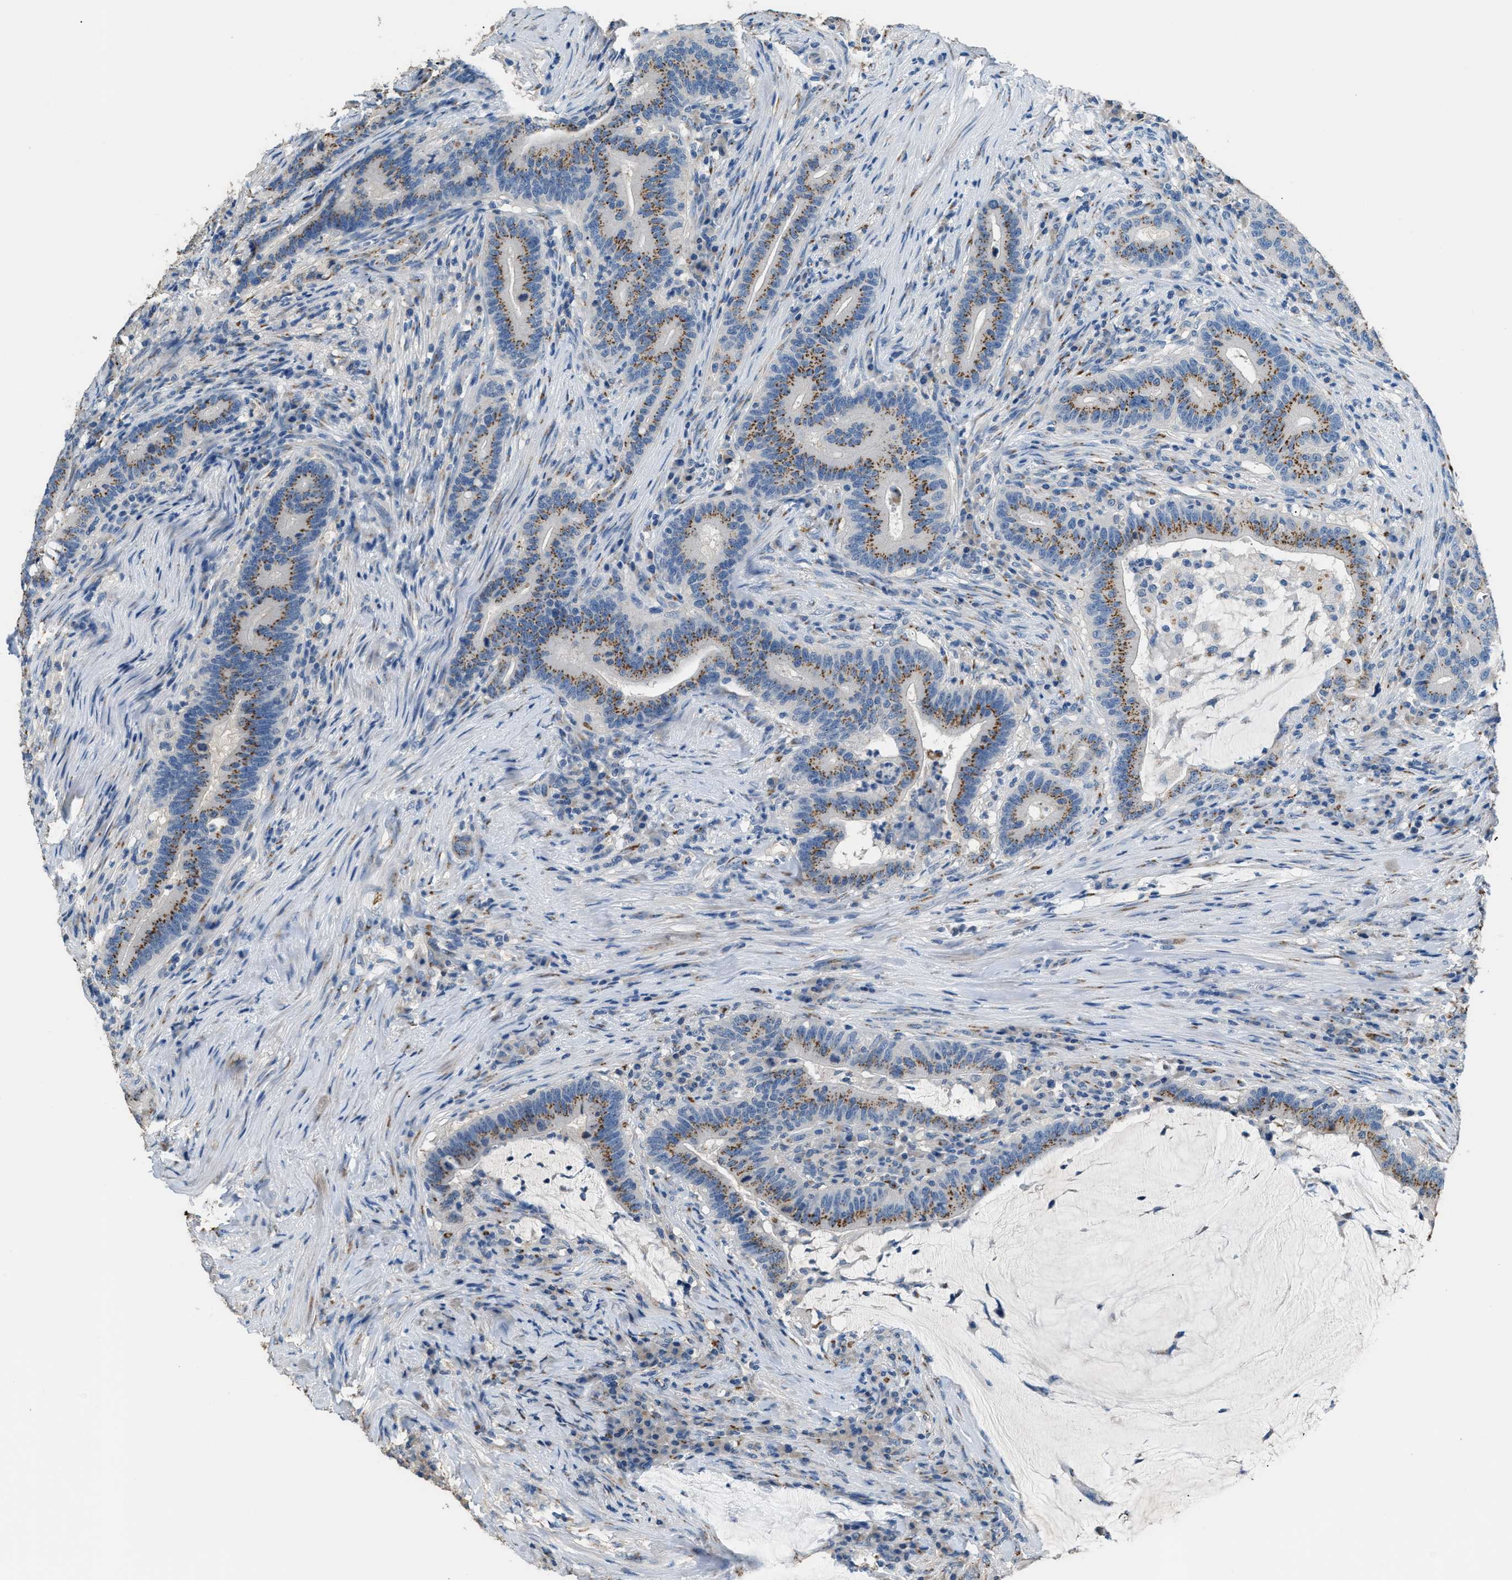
{"staining": {"intensity": "moderate", "quantity": ">75%", "location": "cytoplasmic/membranous"}, "tissue": "colorectal cancer", "cell_type": "Tumor cells", "image_type": "cancer", "snomed": [{"axis": "morphology", "description": "Normal tissue, NOS"}, {"axis": "morphology", "description": "Adenocarcinoma, NOS"}, {"axis": "topography", "description": "Colon"}], "caption": "Protein staining demonstrates moderate cytoplasmic/membranous staining in approximately >75% of tumor cells in colorectal adenocarcinoma.", "gene": "GOLM1", "patient": {"sex": "female", "age": 66}}